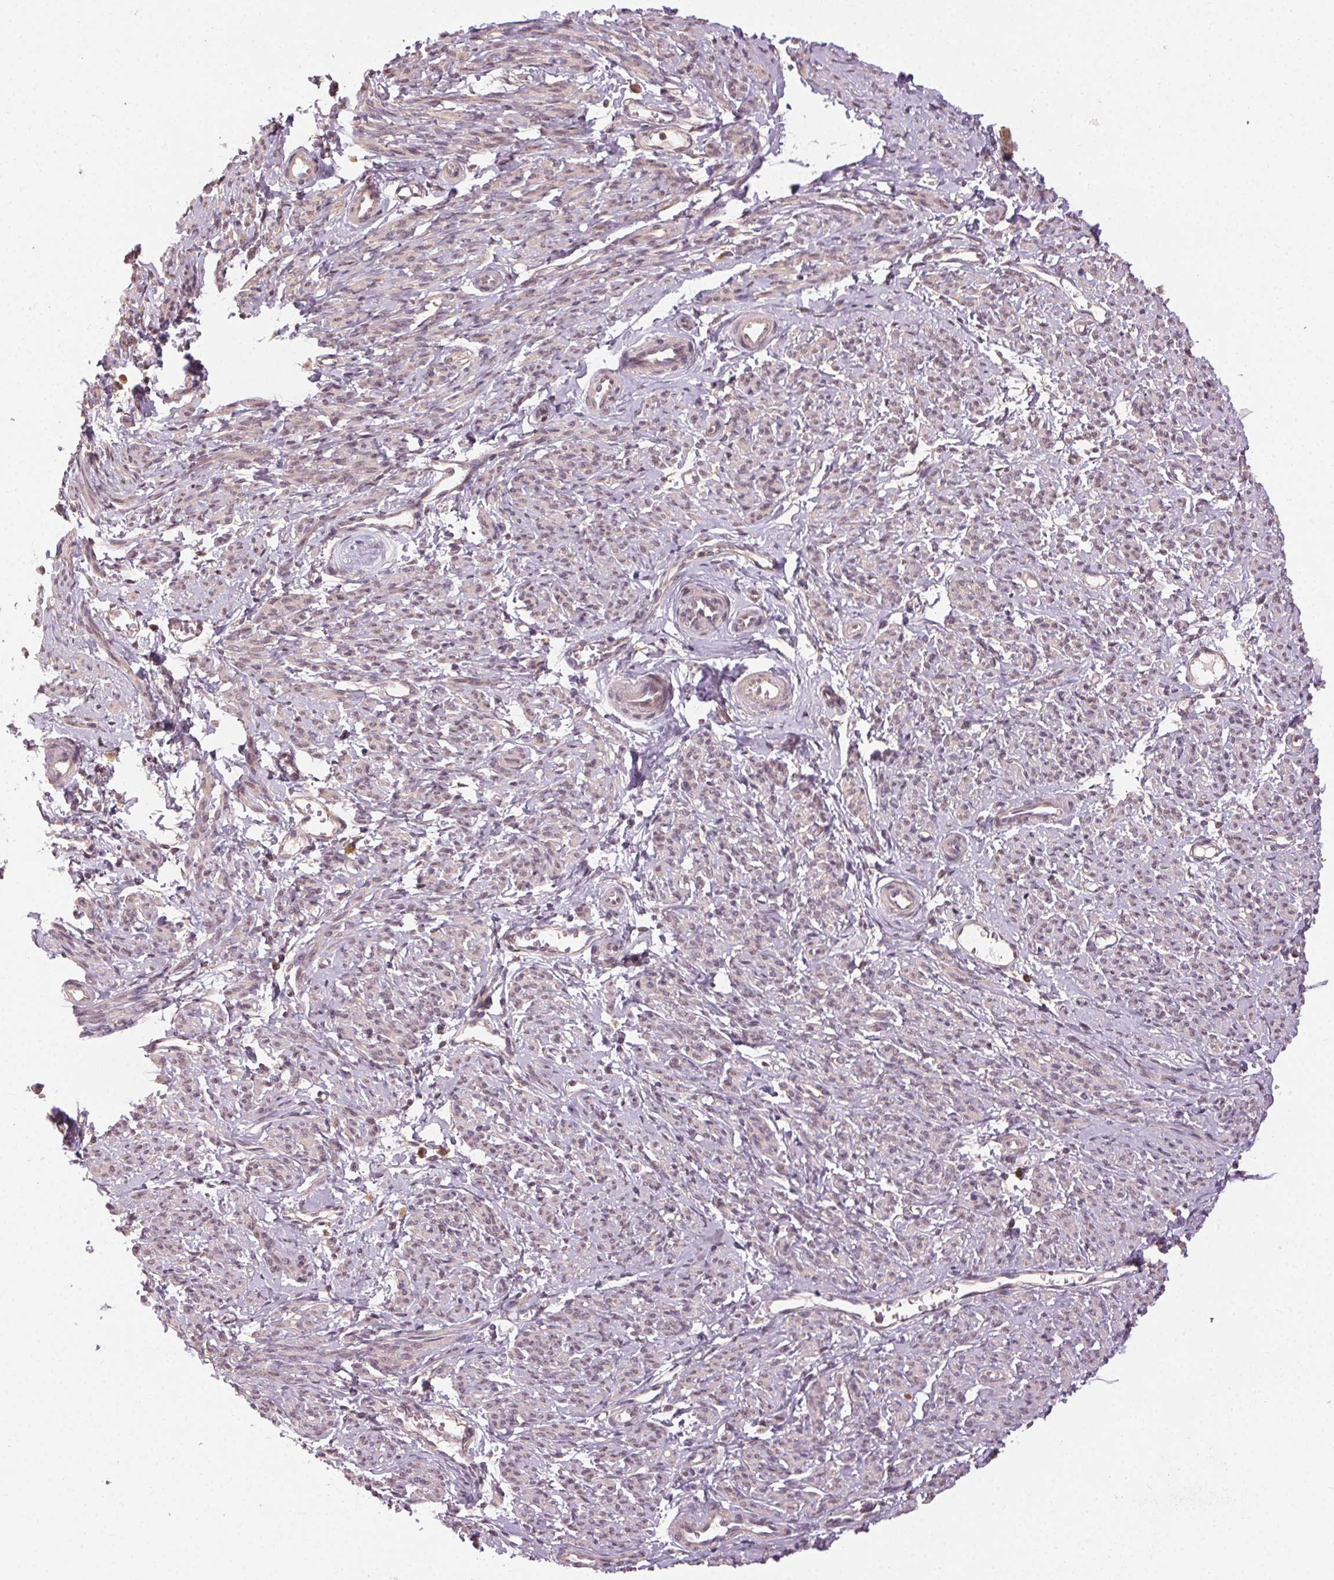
{"staining": {"intensity": "weak", "quantity": "25%-75%", "location": "cytoplasmic/membranous,nuclear"}, "tissue": "smooth muscle", "cell_type": "Smooth muscle cells", "image_type": "normal", "snomed": [{"axis": "morphology", "description": "Normal tissue, NOS"}, {"axis": "topography", "description": "Smooth muscle"}], "caption": "Protein positivity by IHC demonstrates weak cytoplasmic/membranous,nuclear staining in about 25%-75% of smooth muscle cells in benign smooth muscle.", "gene": "ATP1B3", "patient": {"sex": "female", "age": 65}}